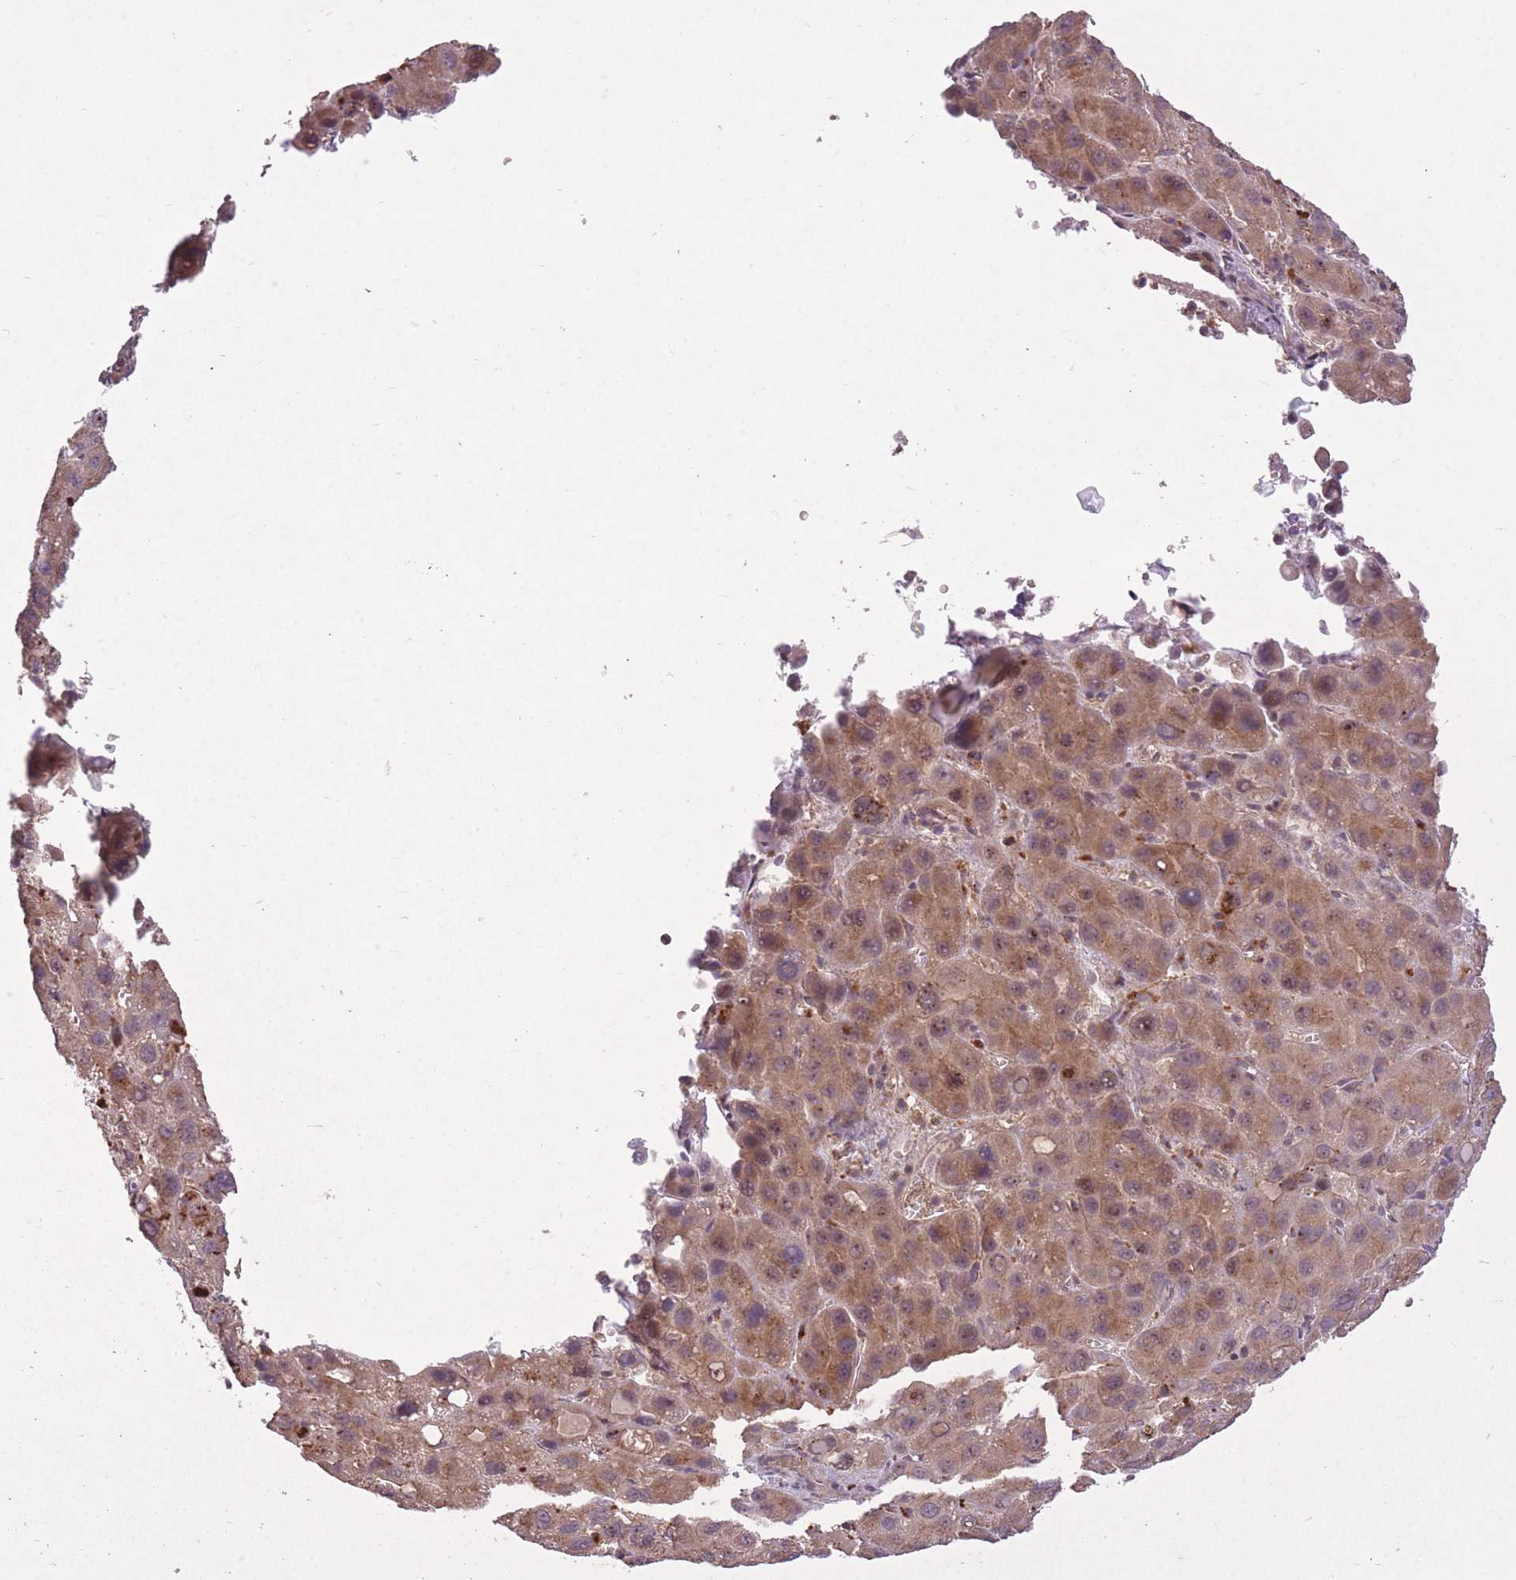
{"staining": {"intensity": "moderate", "quantity": ">75%", "location": "cytoplasmic/membranous"}, "tissue": "liver cancer", "cell_type": "Tumor cells", "image_type": "cancer", "snomed": [{"axis": "morphology", "description": "Carcinoma, Hepatocellular, NOS"}, {"axis": "topography", "description": "Liver"}], "caption": "Moderate cytoplasmic/membranous protein staining is identified in about >75% of tumor cells in liver hepatocellular carcinoma.", "gene": "POLR3F", "patient": {"sex": "male", "age": 55}}